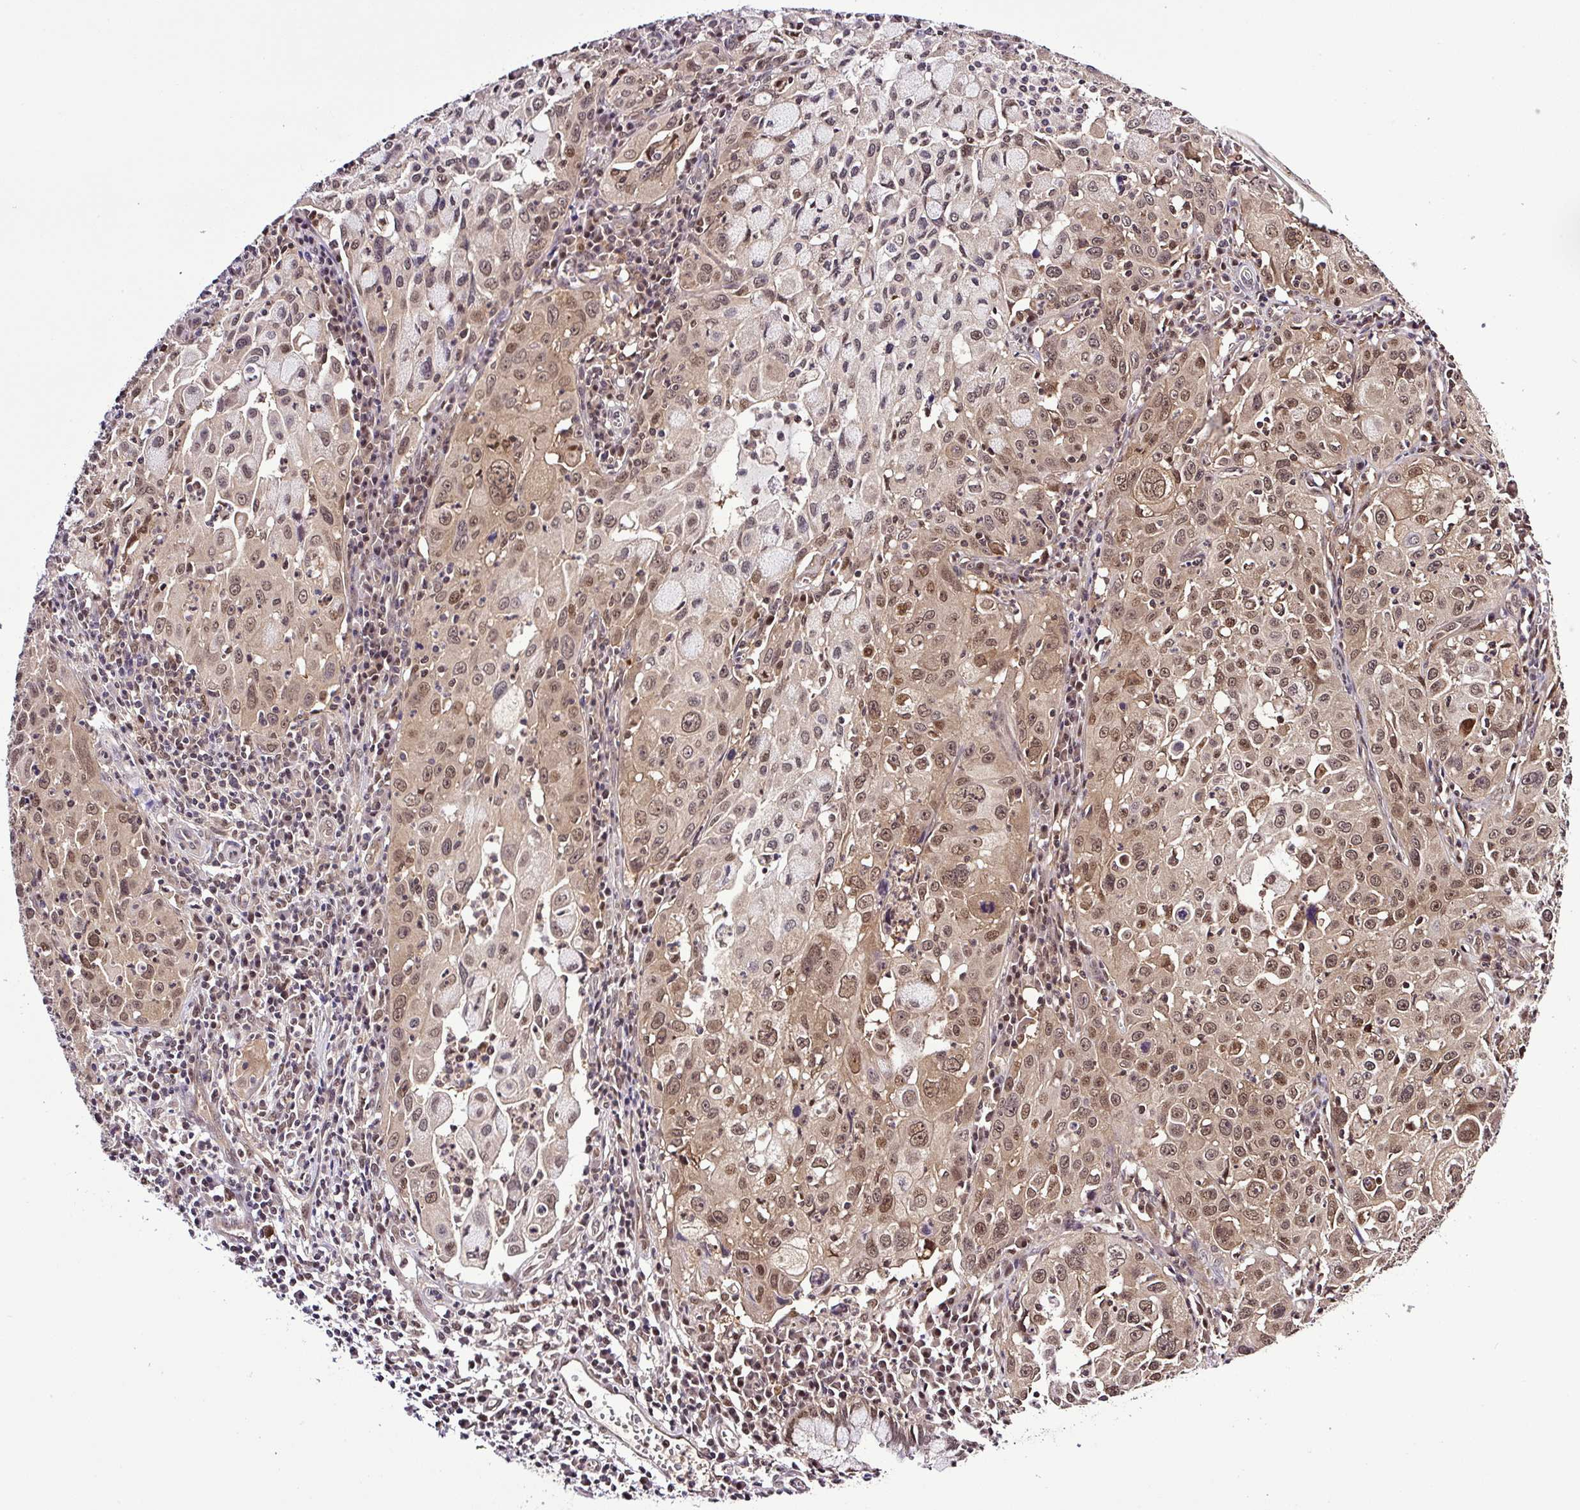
{"staining": {"intensity": "moderate", "quantity": ">75%", "location": "nuclear"}, "tissue": "cervical cancer", "cell_type": "Tumor cells", "image_type": "cancer", "snomed": [{"axis": "morphology", "description": "Squamous cell carcinoma, NOS"}, {"axis": "topography", "description": "Cervix"}], "caption": "A histopathology image of cervical cancer (squamous cell carcinoma) stained for a protein reveals moderate nuclear brown staining in tumor cells.", "gene": "SGTA", "patient": {"sex": "female", "age": 42}}